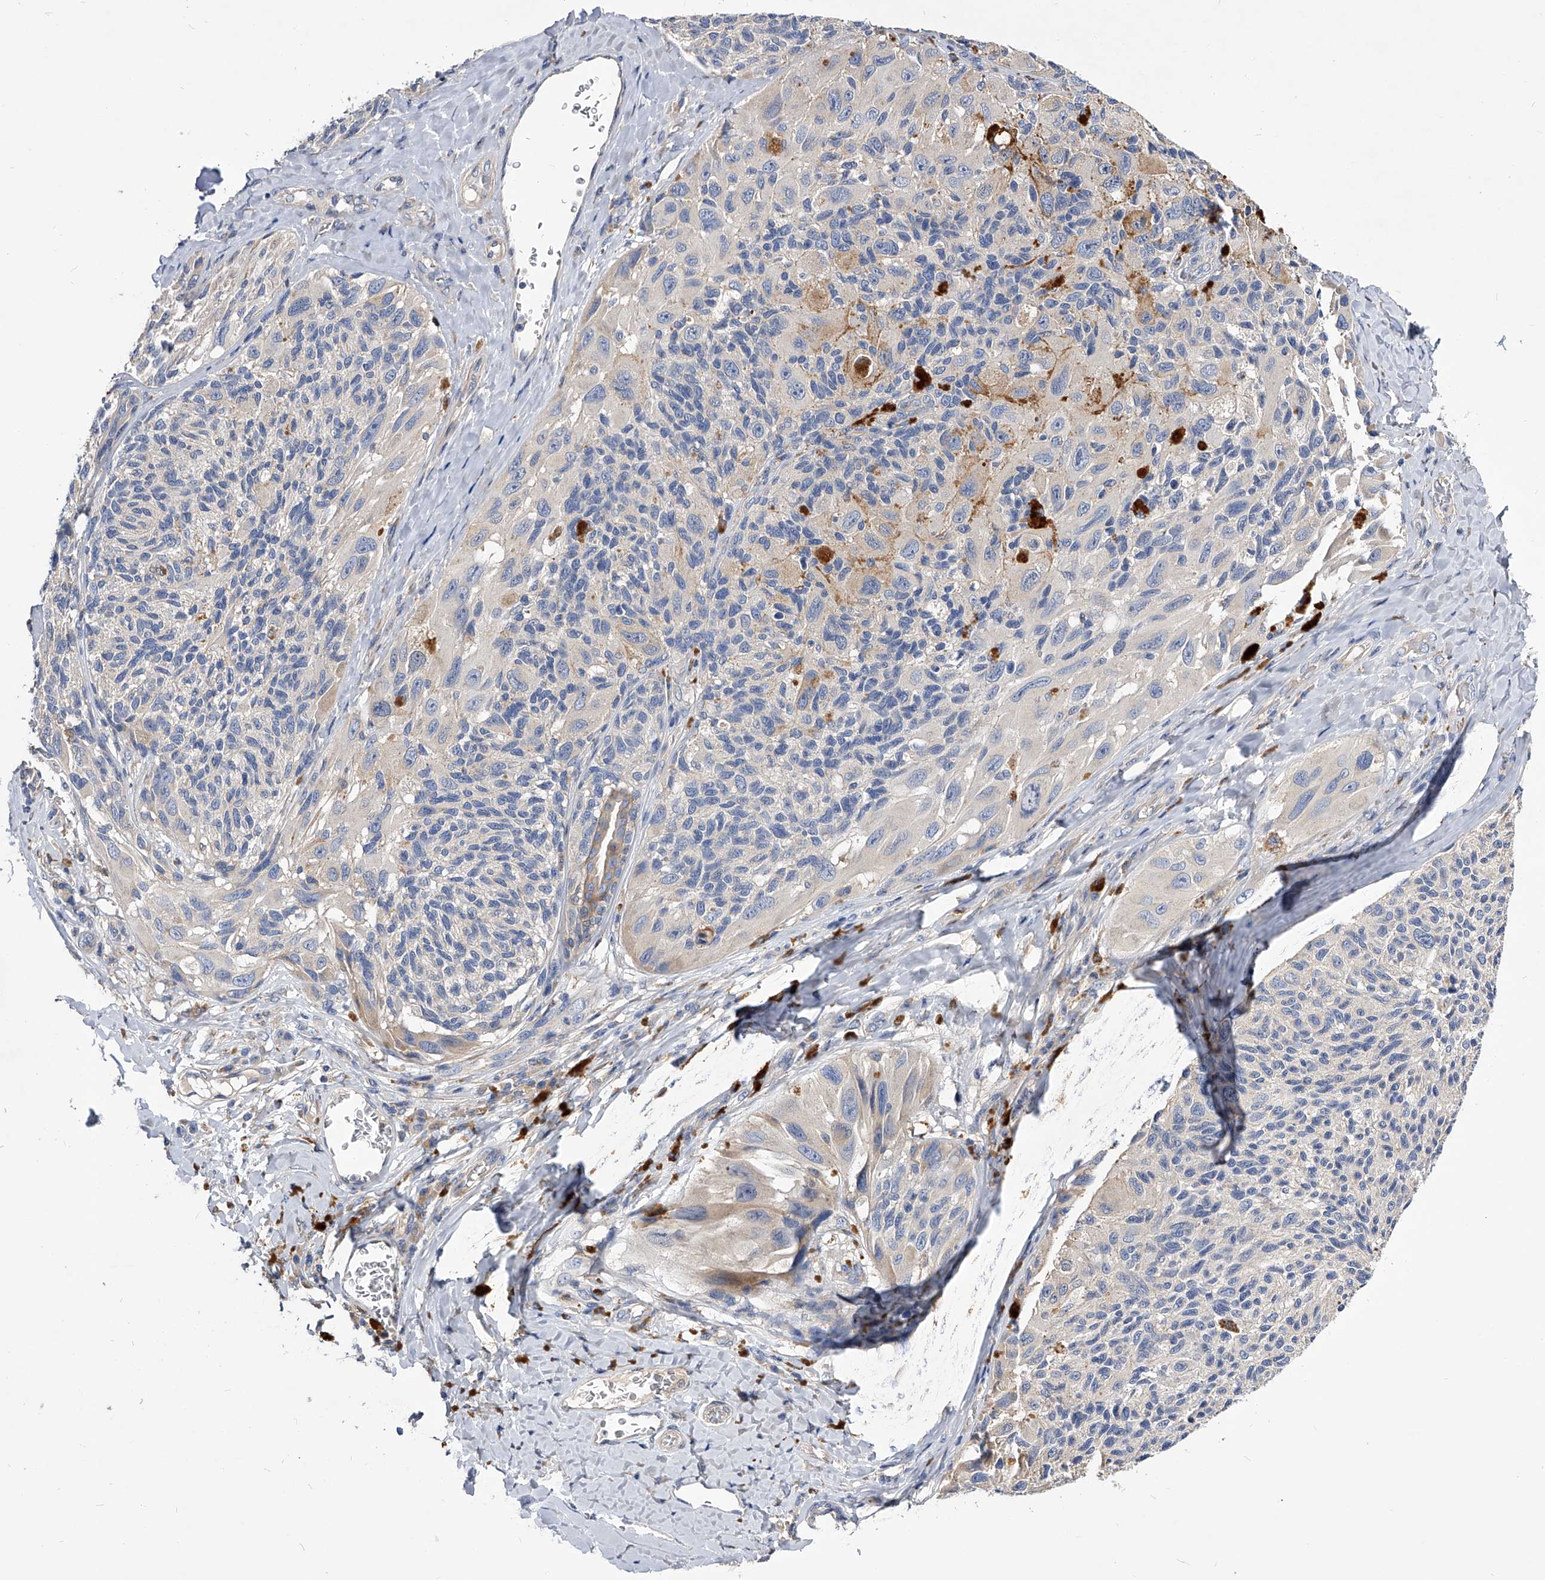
{"staining": {"intensity": "negative", "quantity": "none", "location": "none"}, "tissue": "melanoma", "cell_type": "Tumor cells", "image_type": "cancer", "snomed": [{"axis": "morphology", "description": "Malignant melanoma, NOS"}, {"axis": "topography", "description": "Skin"}], "caption": "Tumor cells show no significant positivity in melanoma.", "gene": "ARL4C", "patient": {"sex": "female", "age": 73}}